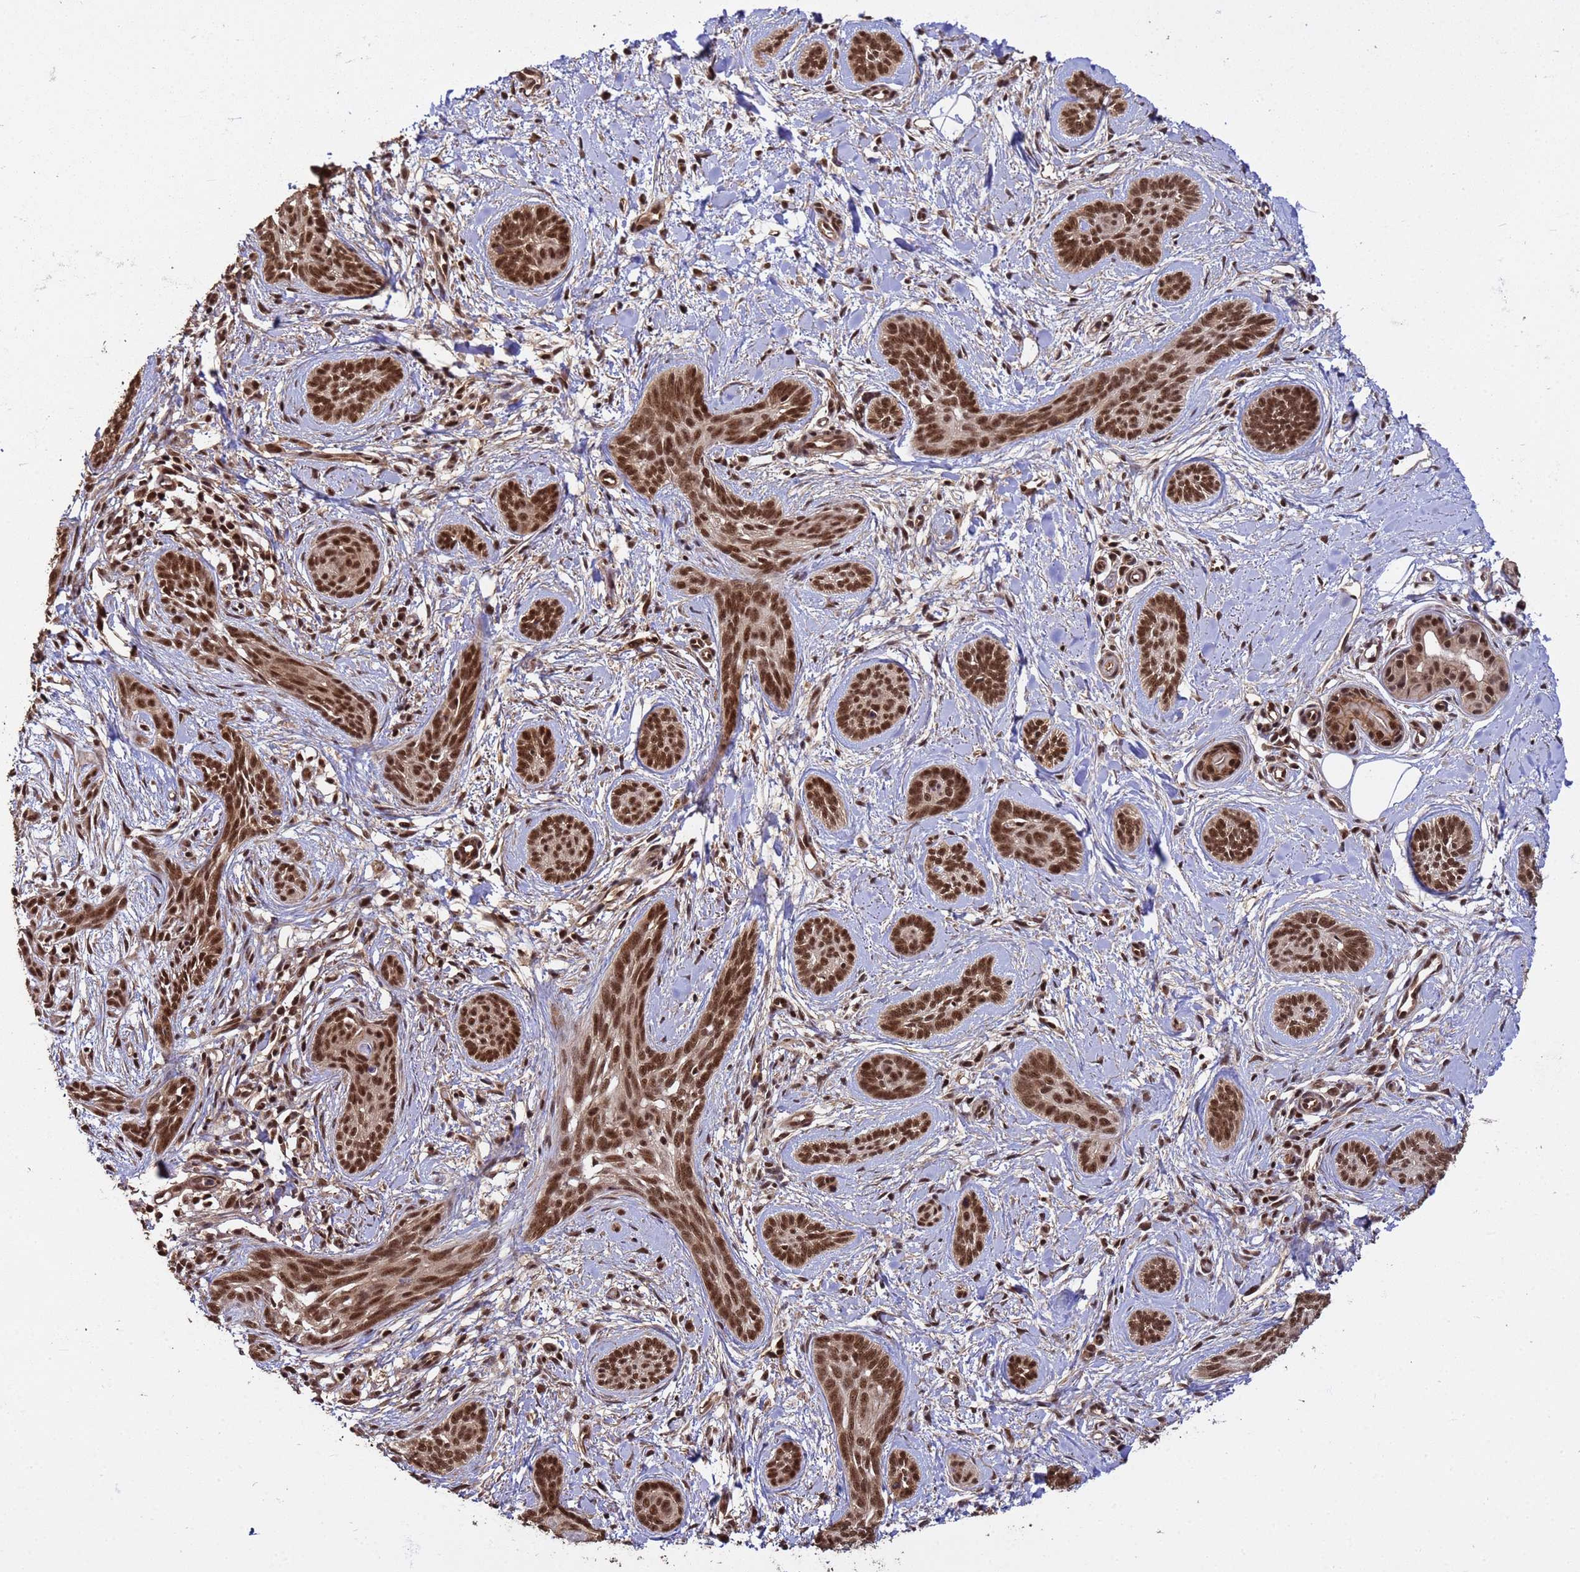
{"staining": {"intensity": "strong", "quantity": ">75%", "location": "nuclear"}, "tissue": "skin cancer", "cell_type": "Tumor cells", "image_type": "cancer", "snomed": [{"axis": "morphology", "description": "Basal cell carcinoma"}, {"axis": "topography", "description": "Skin"}], "caption": "Human skin basal cell carcinoma stained with a protein marker shows strong staining in tumor cells.", "gene": "SYF2", "patient": {"sex": "female", "age": 81}}